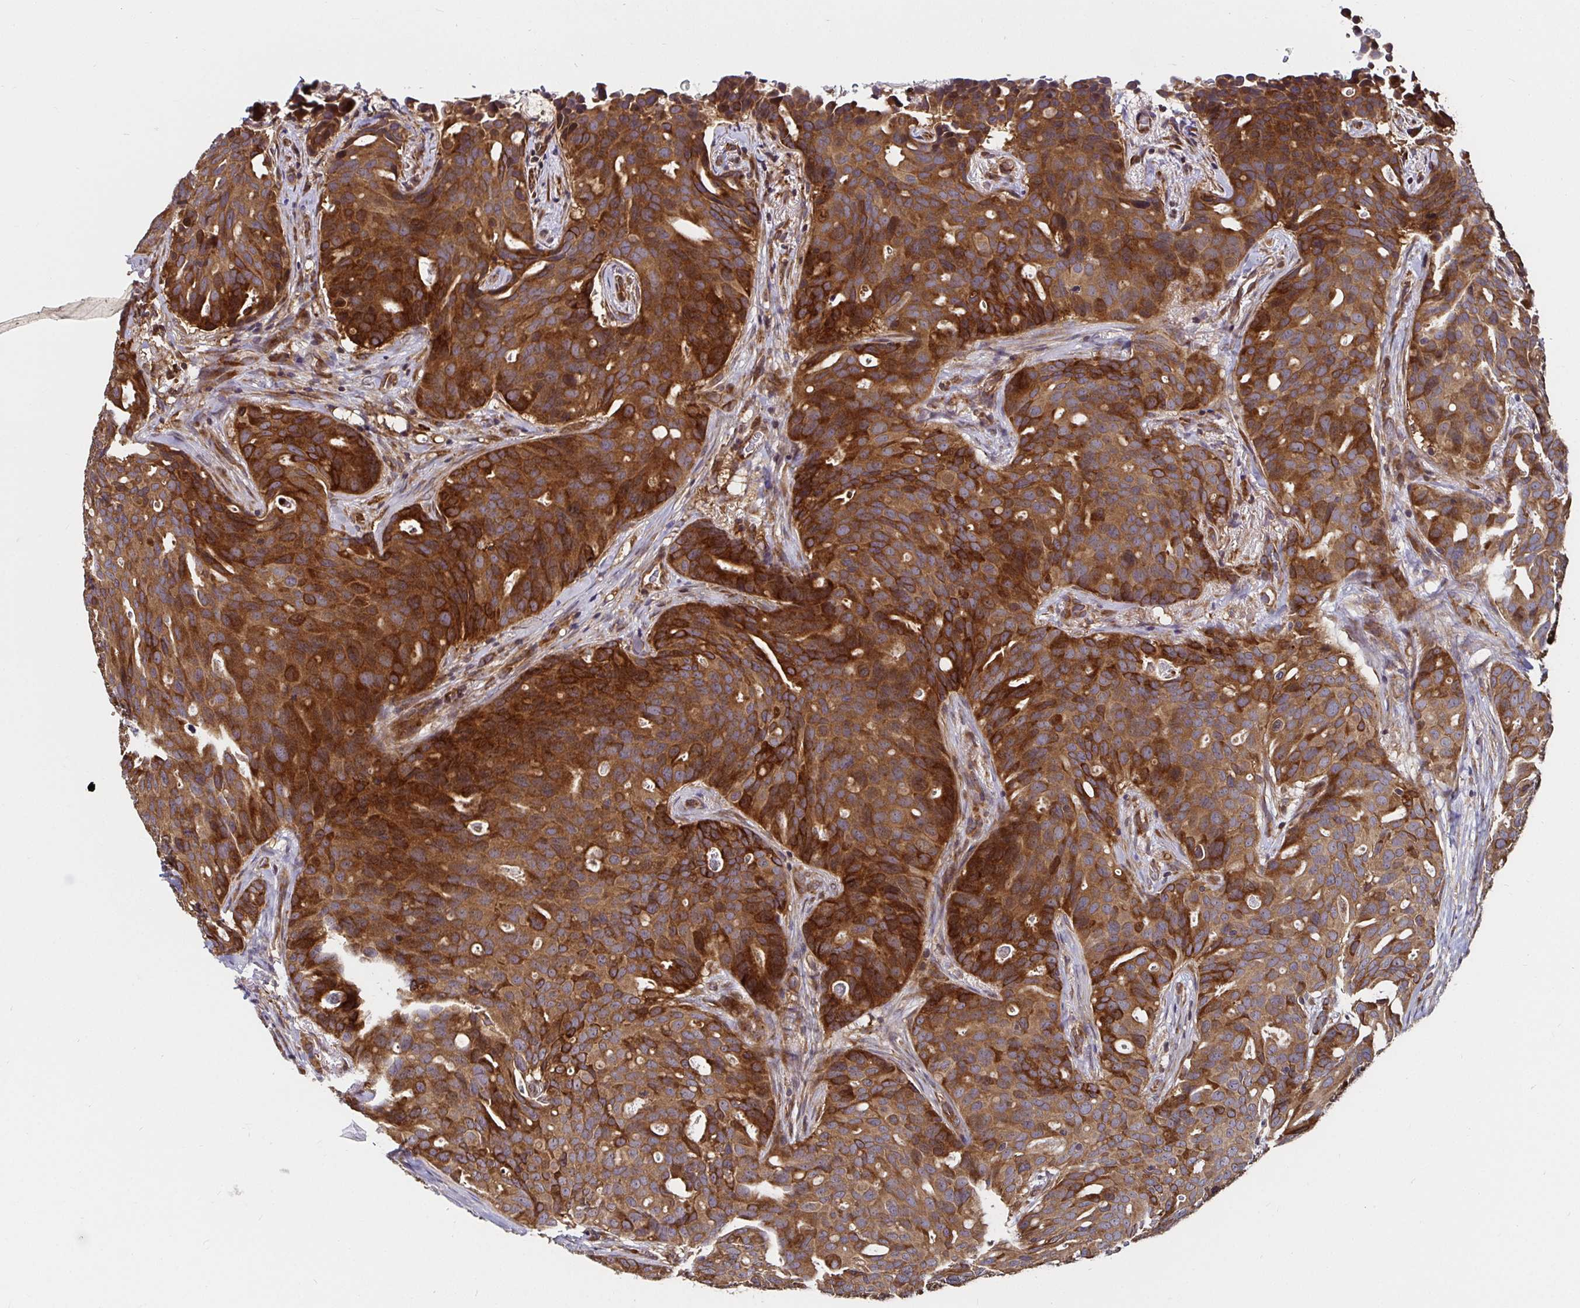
{"staining": {"intensity": "strong", "quantity": ">75%", "location": "cytoplasmic/membranous"}, "tissue": "breast cancer", "cell_type": "Tumor cells", "image_type": "cancer", "snomed": [{"axis": "morphology", "description": "Duct carcinoma"}, {"axis": "topography", "description": "Breast"}], "caption": "An image showing strong cytoplasmic/membranous positivity in approximately >75% of tumor cells in breast cancer (intraductal carcinoma), as visualized by brown immunohistochemical staining.", "gene": "MLST8", "patient": {"sex": "female", "age": 54}}